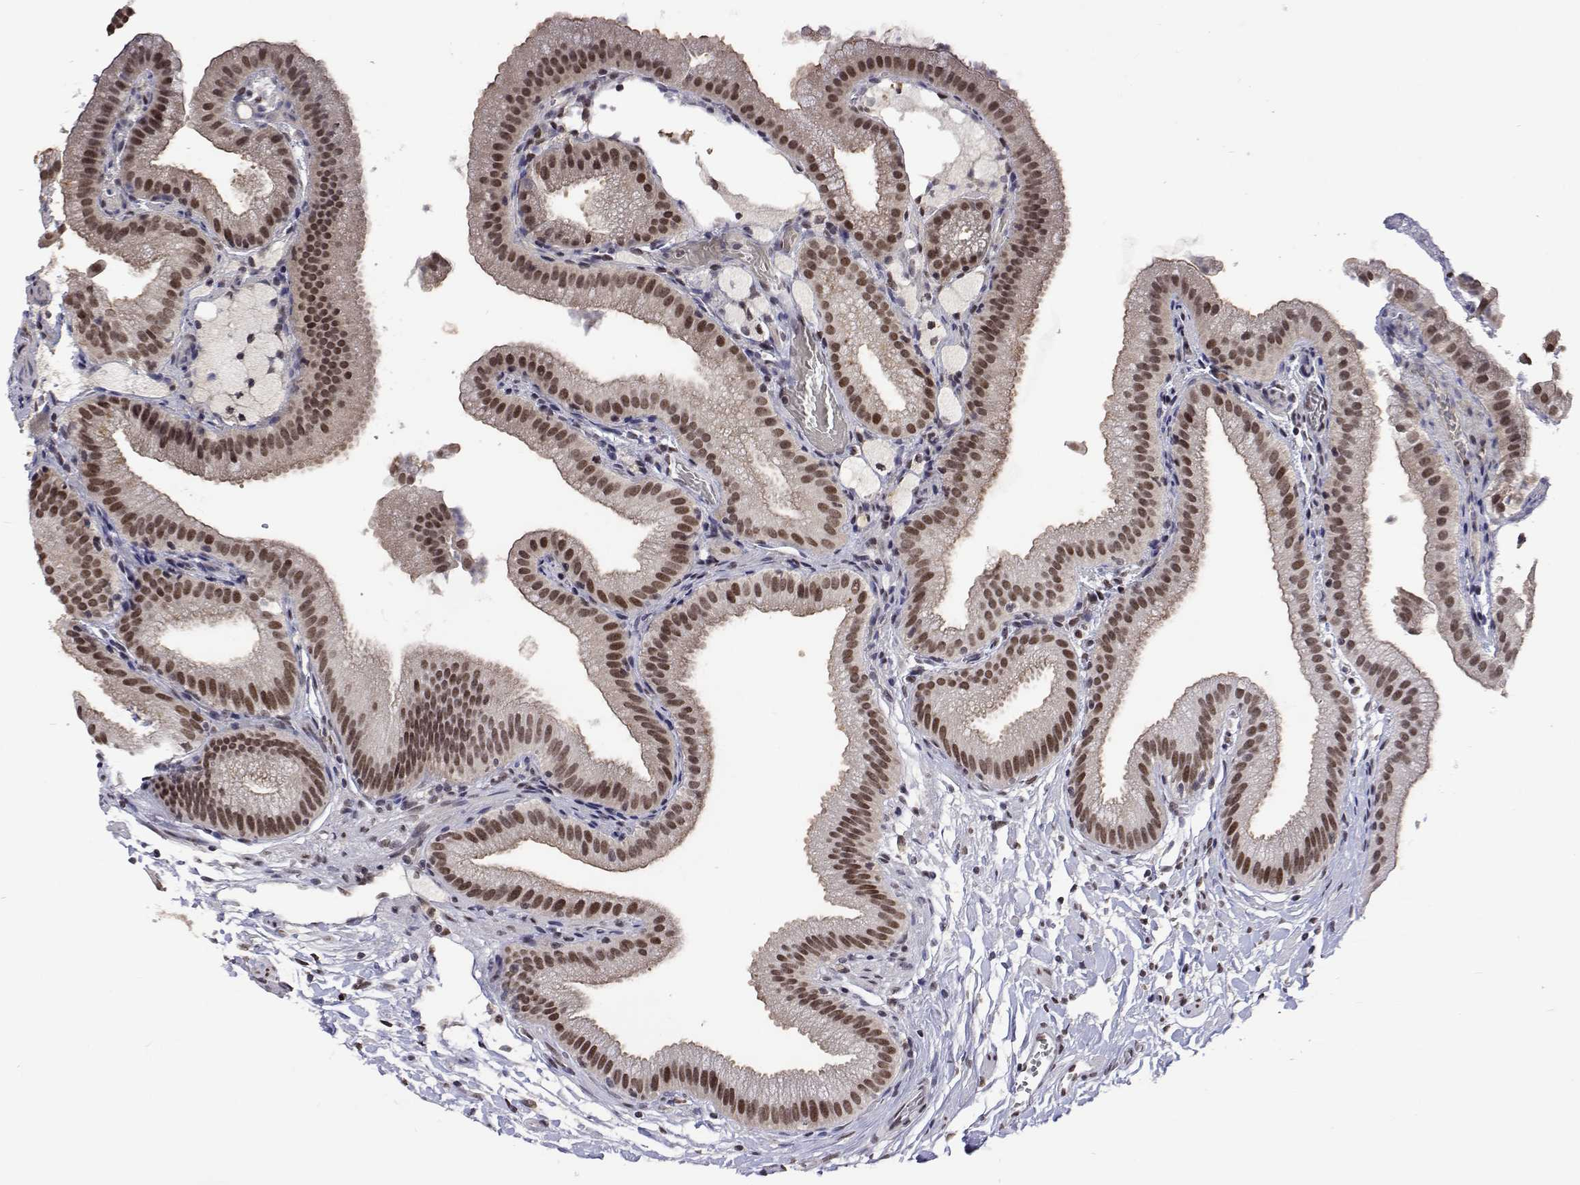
{"staining": {"intensity": "moderate", "quantity": ">75%", "location": "nuclear"}, "tissue": "gallbladder", "cell_type": "Glandular cells", "image_type": "normal", "snomed": [{"axis": "morphology", "description": "Normal tissue, NOS"}, {"axis": "topography", "description": "Gallbladder"}], "caption": "Gallbladder stained with immunohistochemistry exhibits moderate nuclear positivity in about >75% of glandular cells.", "gene": "HNRNPA0", "patient": {"sex": "female", "age": 63}}